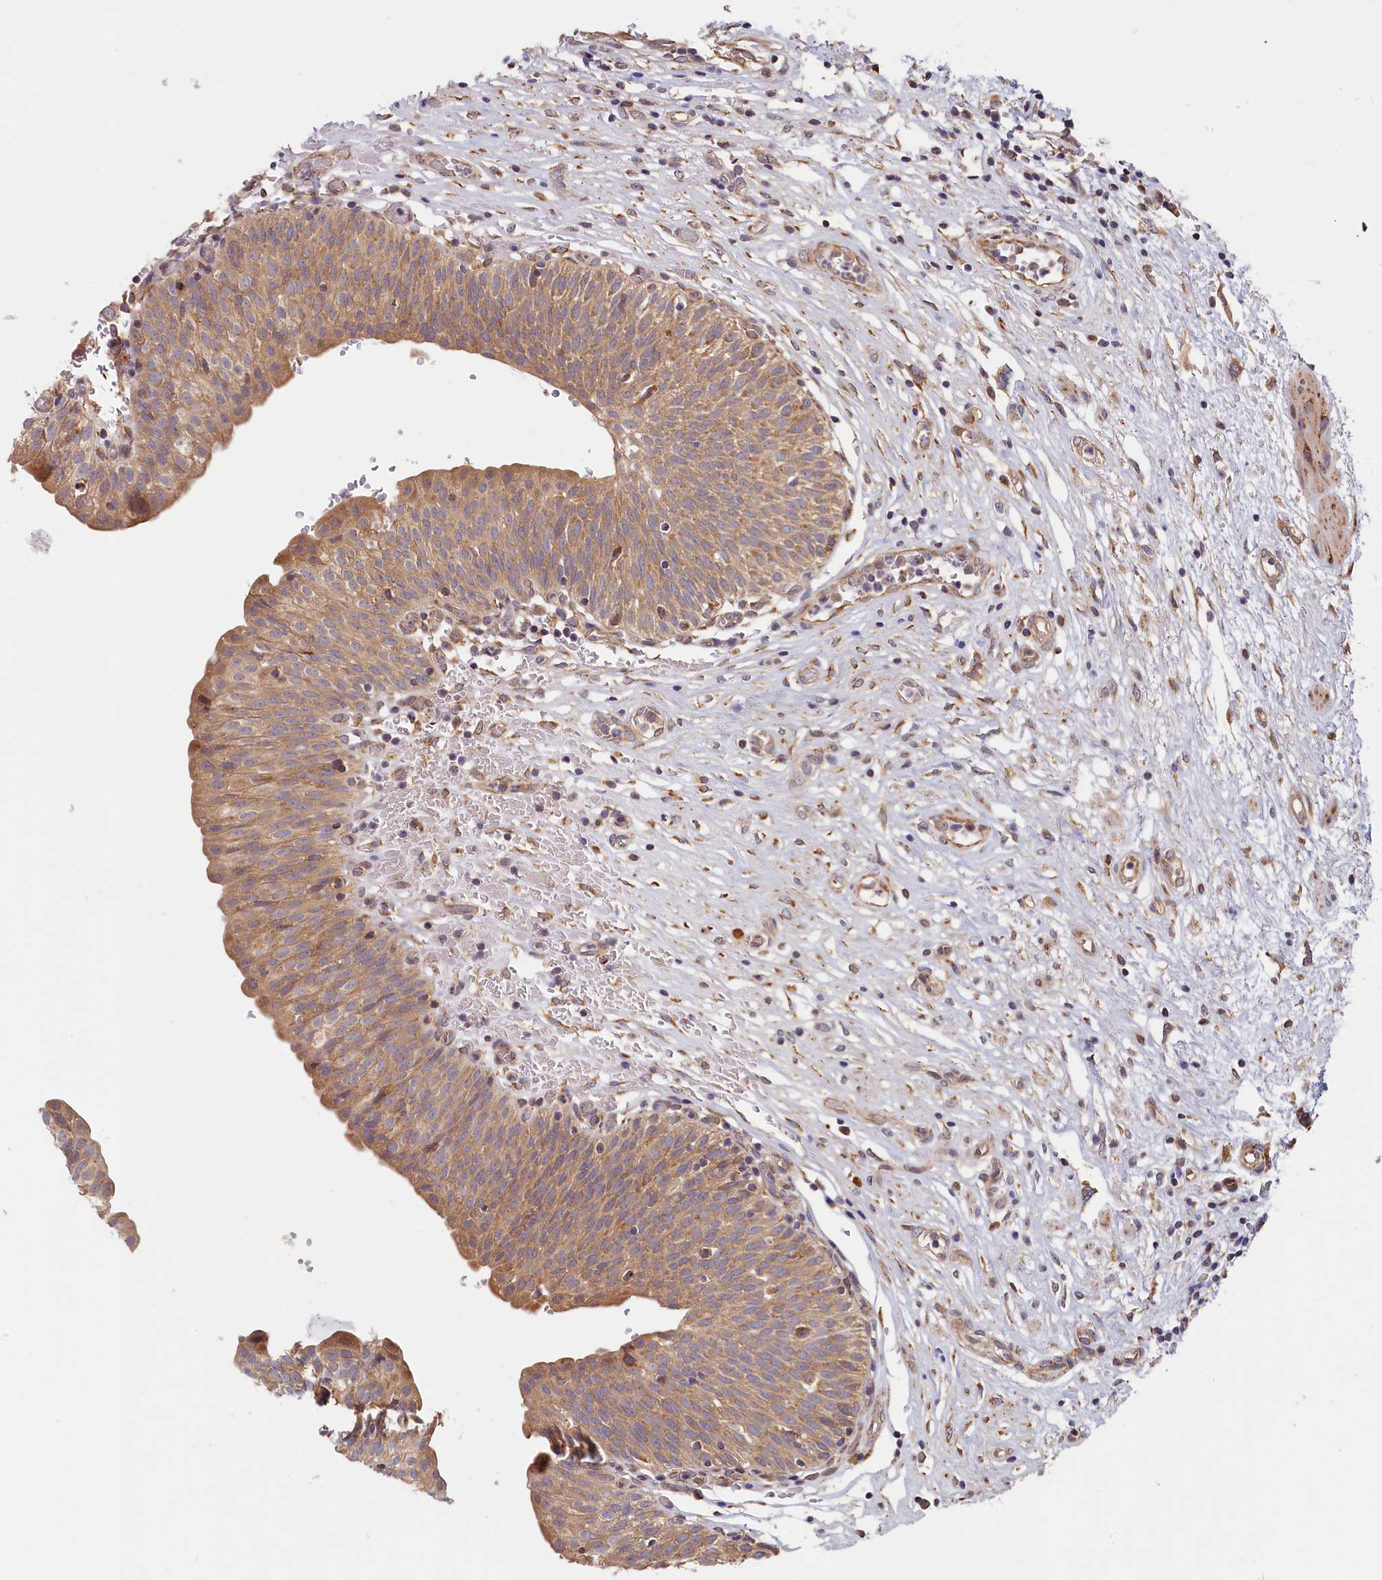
{"staining": {"intensity": "moderate", "quantity": ">75%", "location": "cytoplasmic/membranous"}, "tissue": "urinary bladder", "cell_type": "Urothelial cells", "image_type": "normal", "snomed": [{"axis": "morphology", "description": "Normal tissue, NOS"}, {"axis": "topography", "description": "Urinary bladder"}], "caption": "The histopathology image demonstrates immunohistochemical staining of normal urinary bladder. There is moderate cytoplasmic/membranous staining is identified in approximately >75% of urothelial cells. Nuclei are stained in blue.", "gene": "CEP44", "patient": {"sex": "male", "age": 55}}